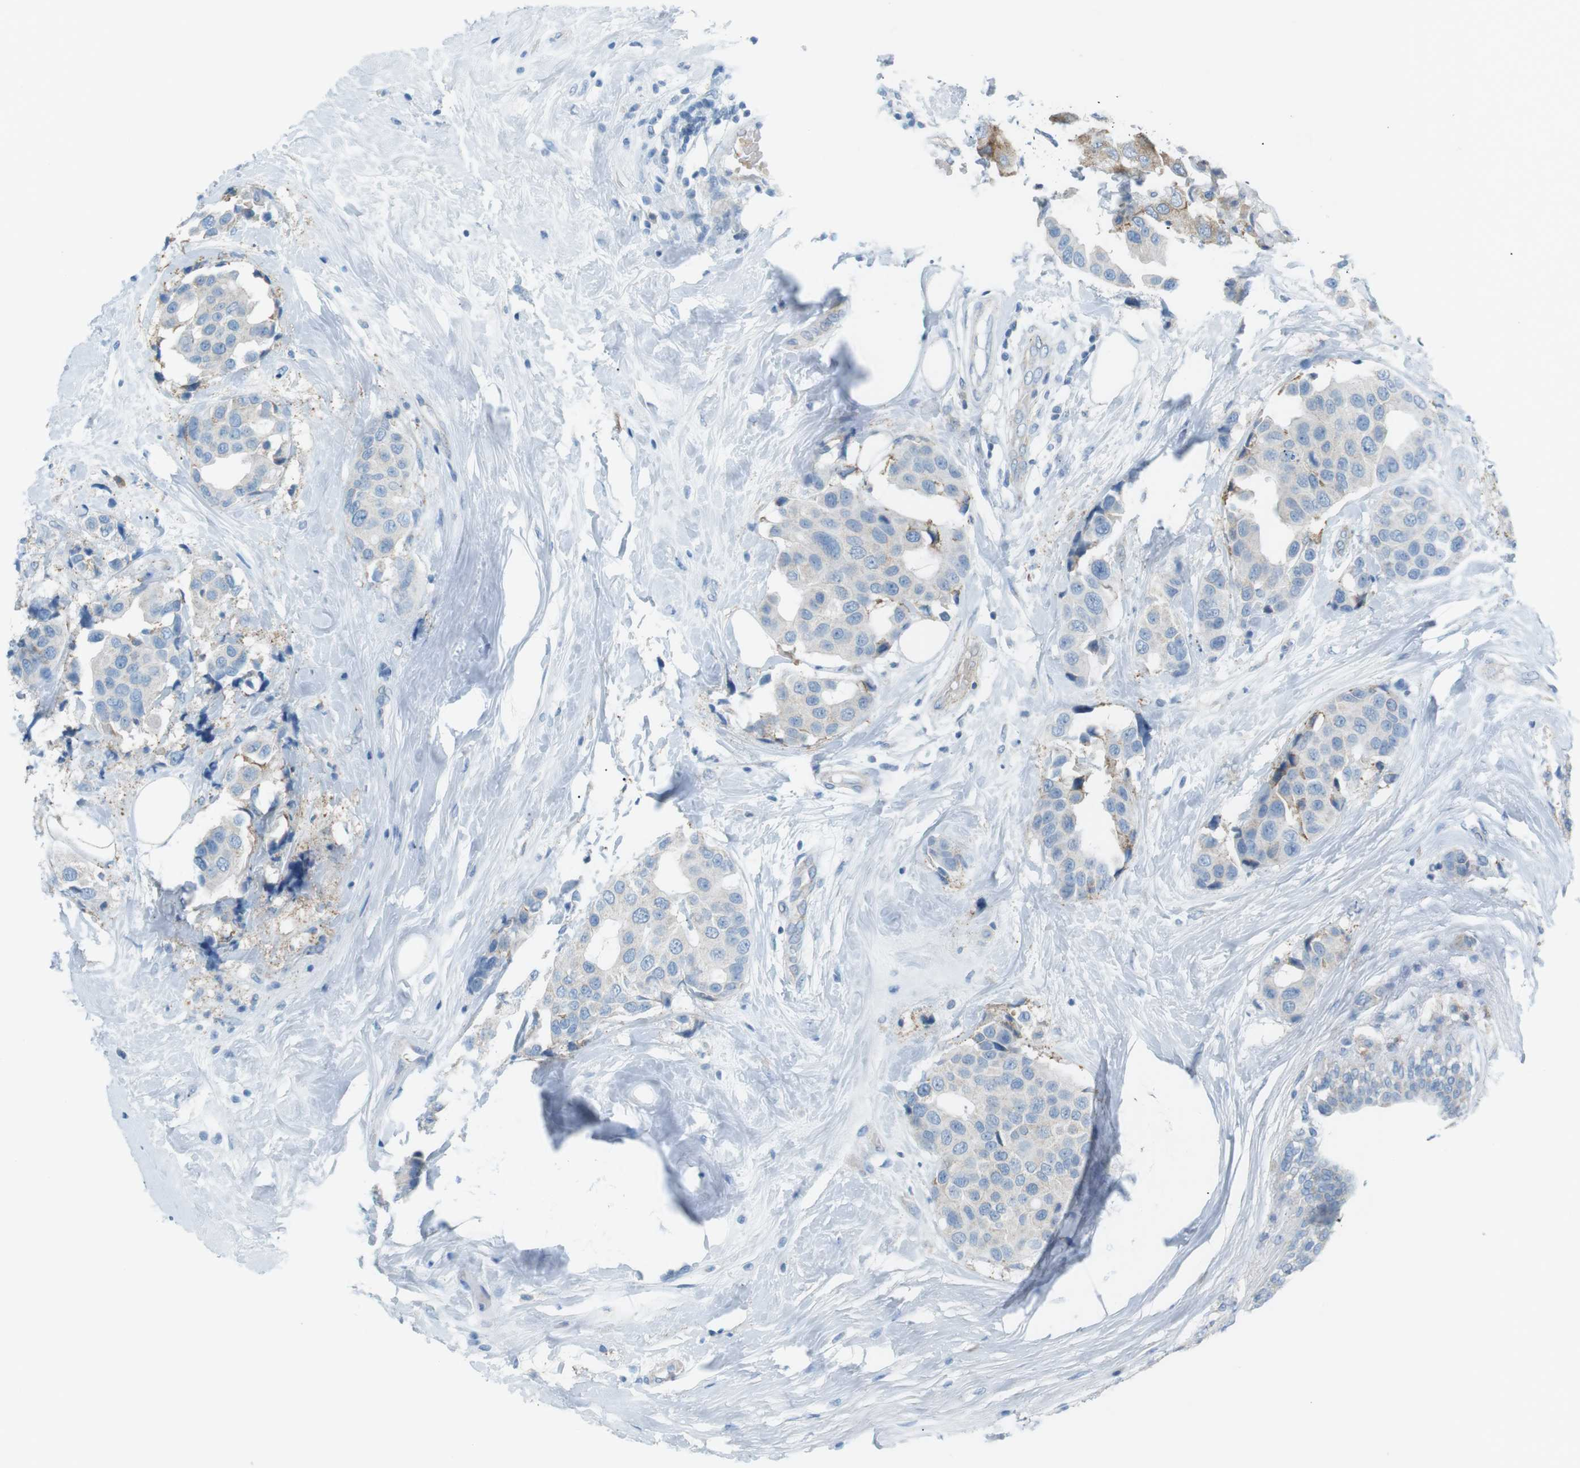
{"staining": {"intensity": "negative", "quantity": "none", "location": "none"}, "tissue": "breast cancer", "cell_type": "Tumor cells", "image_type": "cancer", "snomed": [{"axis": "morphology", "description": "Normal tissue, NOS"}, {"axis": "morphology", "description": "Duct carcinoma"}, {"axis": "topography", "description": "Breast"}], "caption": "A photomicrograph of intraductal carcinoma (breast) stained for a protein reveals no brown staining in tumor cells.", "gene": "VAMP1", "patient": {"sex": "female", "age": 39}}